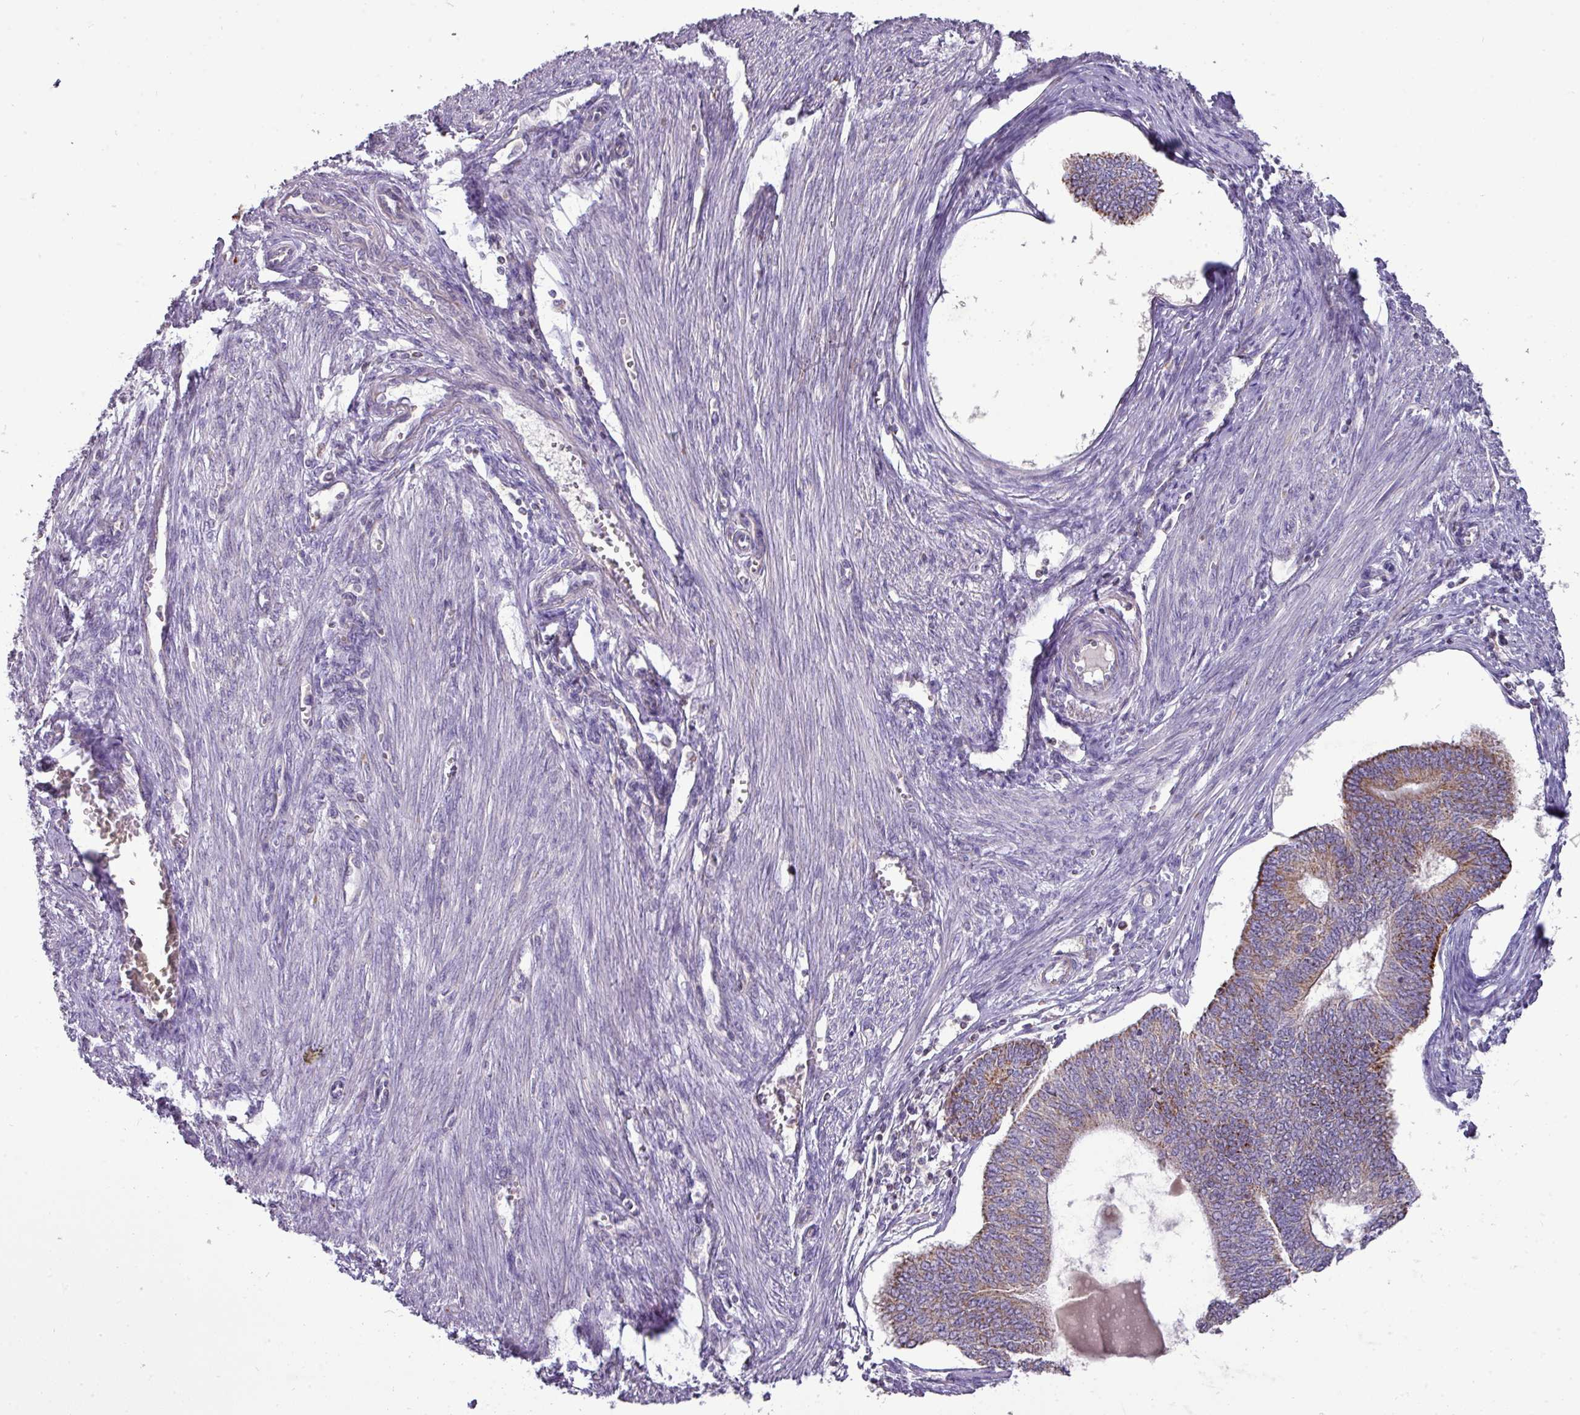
{"staining": {"intensity": "moderate", "quantity": "25%-75%", "location": "cytoplasmic/membranous"}, "tissue": "endometrial cancer", "cell_type": "Tumor cells", "image_type": "cancer", "snomed": [{"axis": "morphology", "description": "Adenocarcinoma, NOS"}, {"axis": "topography", "description": "Endometrium"}], "caption": "High-power microscopy captured an immunohistochemistry (IHC) micrograph of endometrial adenocarcinoma, revealing moderate cytoplasmic/membranous staining in approximately 25%-75% of tumor cells.", "gene": "TRAPPC1", "patient": {"sex": "female", "age": 68}}